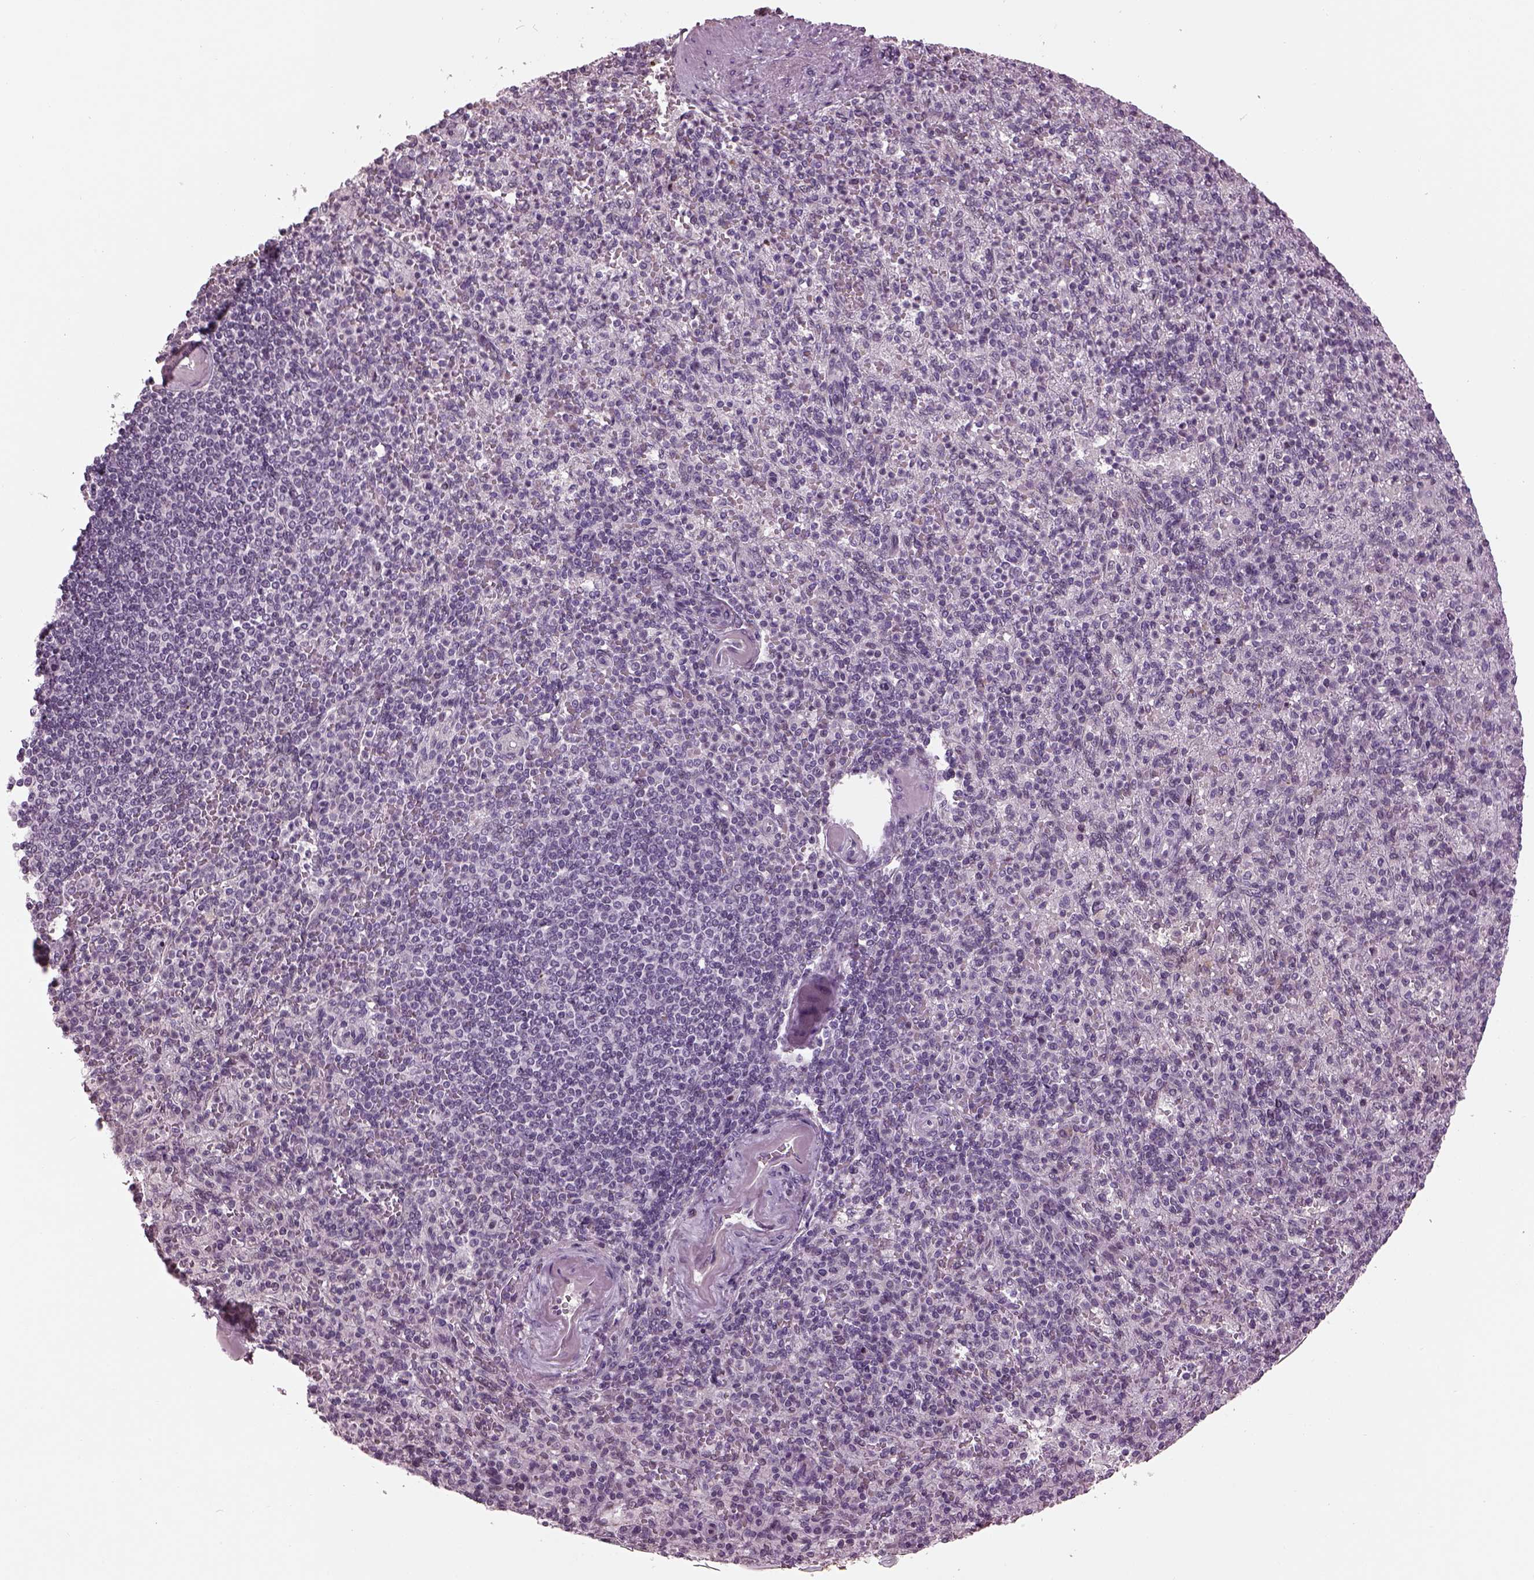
{"staining": {"intensity": "negative", "quantity": "none", "location": "none"}, "tissue": "spleen", "cell_type": "Cells in red pulp", "image_type": "normal", "snomed": [{"axis": "morphology", "description": "Normal tissue, NOS"}, {"axis": "topography", "description": "Spleen"}], "caption": "Immunohistochemistry micrograph of unremarkable spleen: spleen stained with DAB demonstrates no significant protein positivity in cells in red pulp. (Stains: DAB (3,3'-diaminobenzidine) immunohistochemistry with hematoxylin counter stain, Microscopy: brightfield microscopy at high magnification).", "gene": "GAL", "patient": {"sex": "female", "age": 74}}